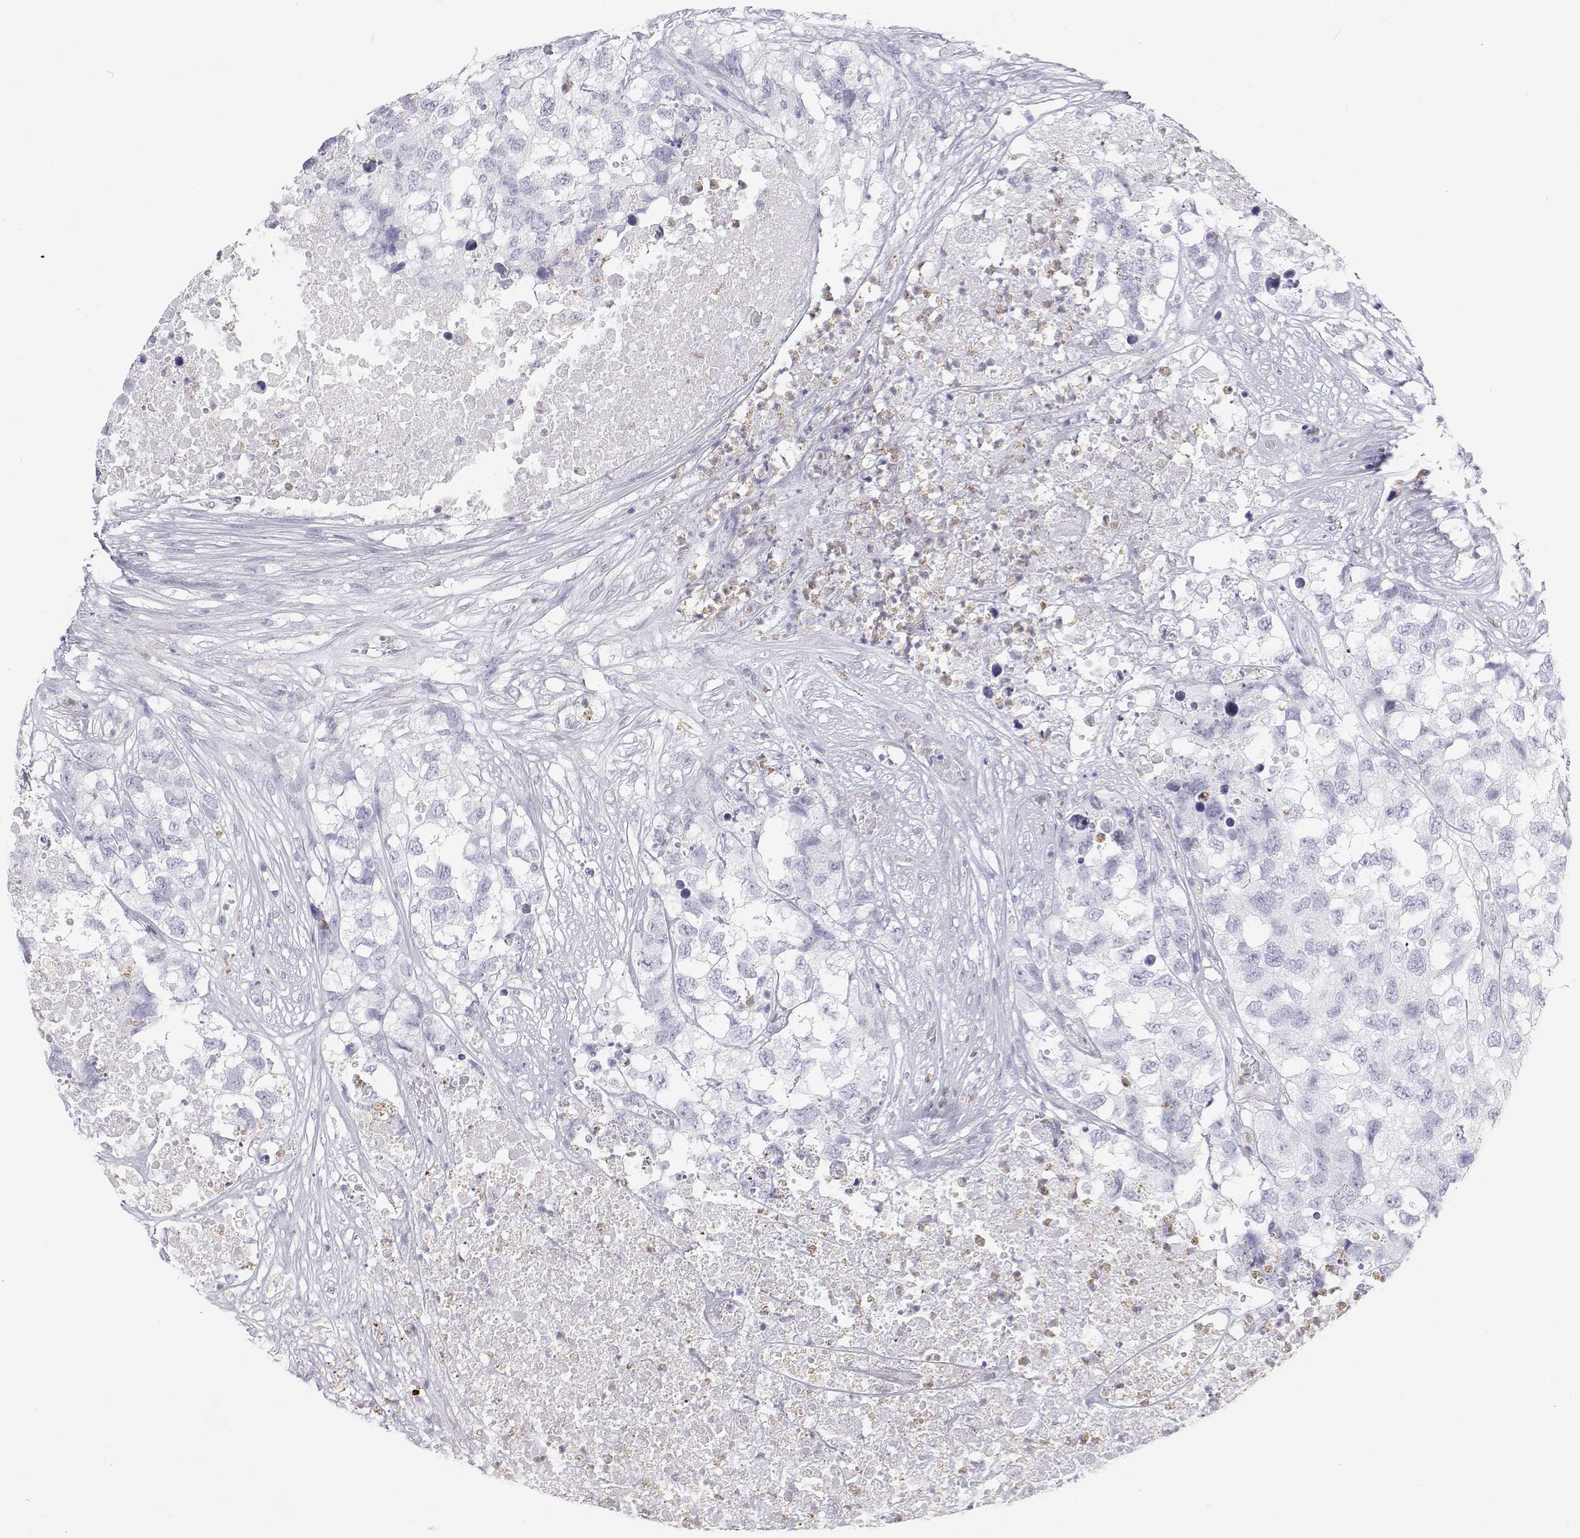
{"staining": {"intensity": "negative", "quantity": "none", "location": "none"}, "tissue": "testis cancer", "cell_type": "Tumor cells", "image_type": "cancer", "snomed": [{"axis": "morphology", "description": "Carcinoma, Embryonal, NOS"}, {"axis": "topography", "description": "Testis"}], "caption": "This photomicrograph is of testis cancer stained with IHC to label a protein in brown with the nuclei are counter-stained blue. There is no expression in tumor cells.", "gene": "SFTPB", "patient": {"sex": "male", "age": 83}}